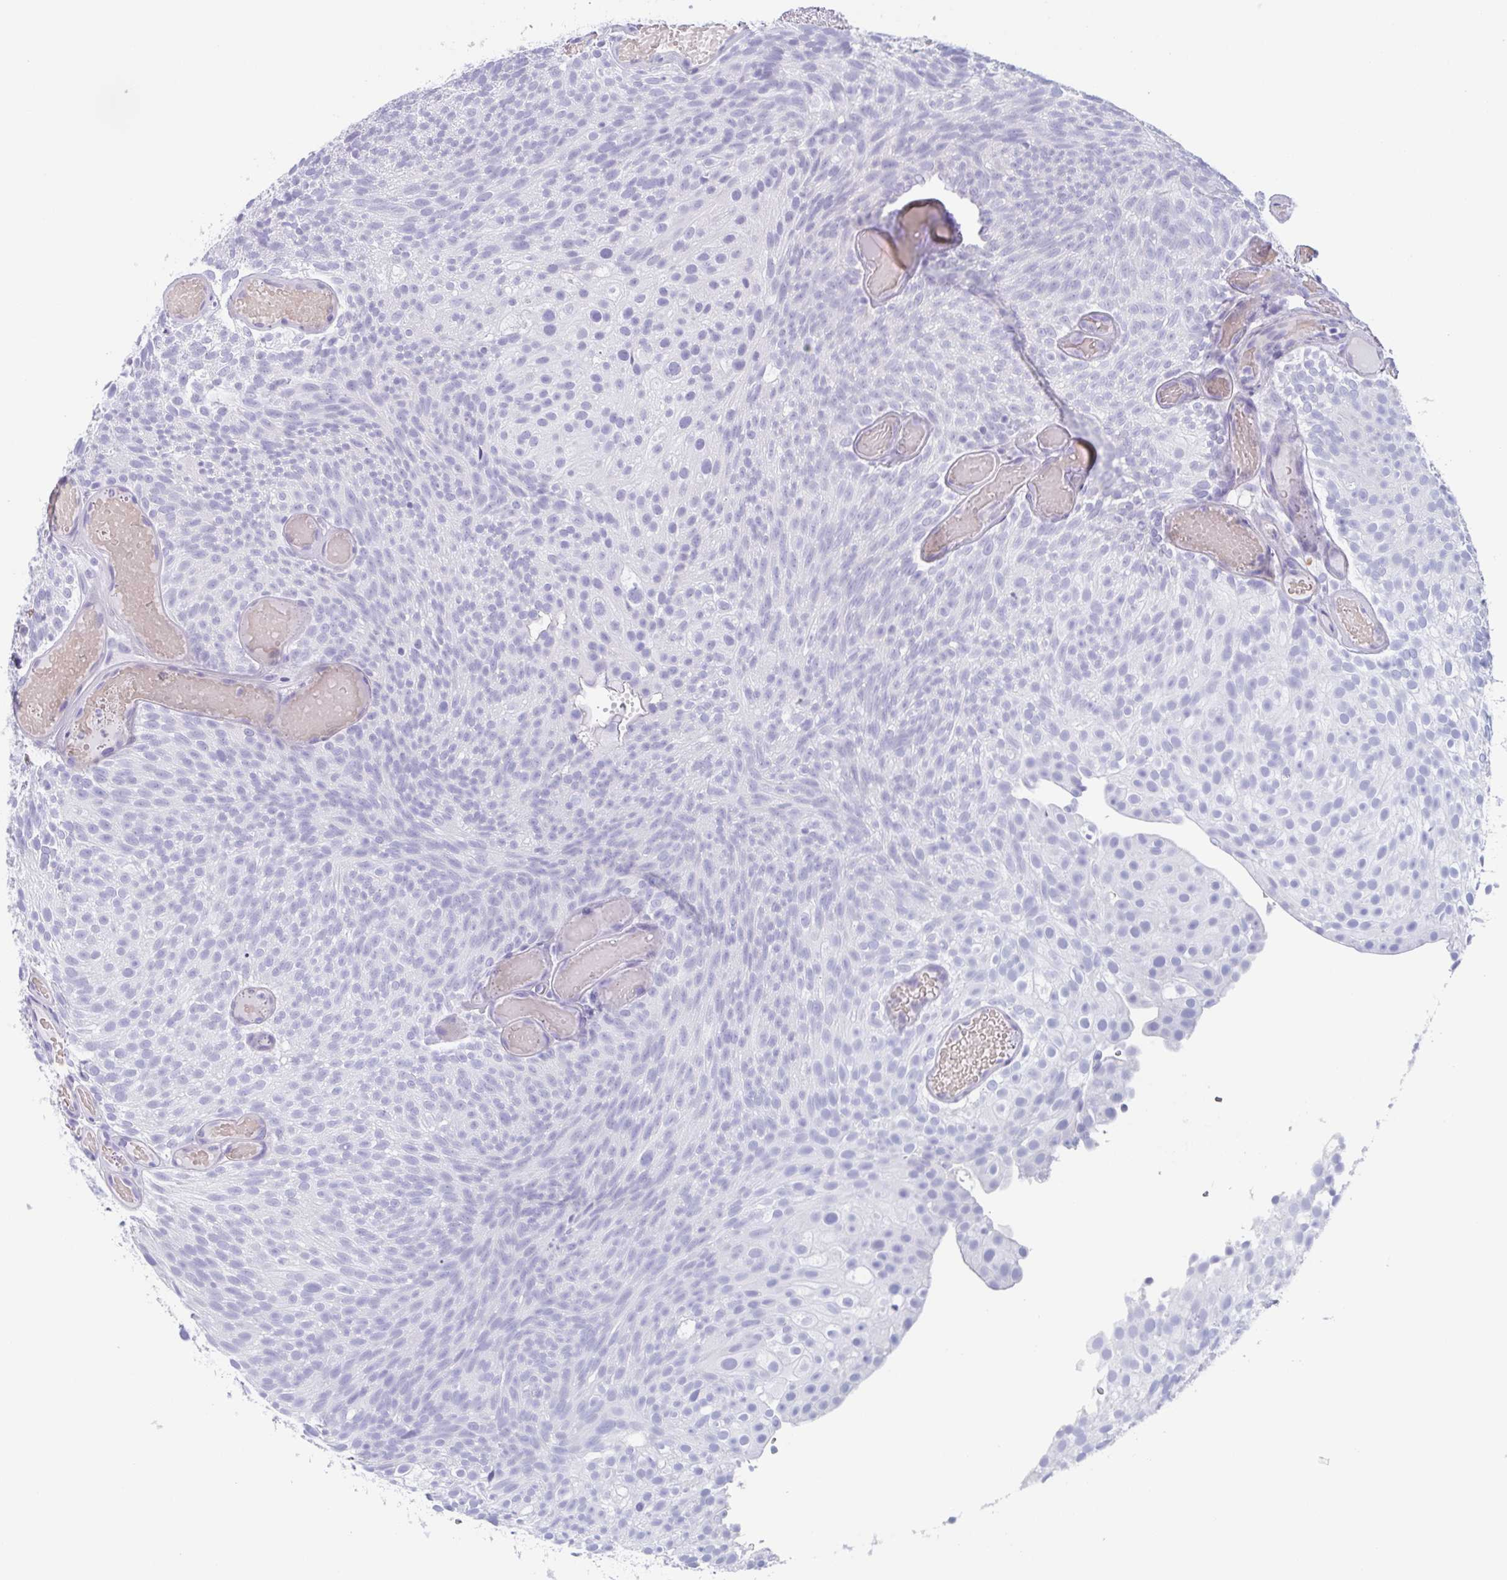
{"staining": {"intensity": "negative", "quantity": "none", "location": "none"}, "tissue": "urothelial cancer", "cell_type": "Tumor cells", "image_type": "cancer", "snomed": [{"axis": "morphology", "description": "Urothelial carcinoma, Low grade"}, {"axis": "topography", "description": "Urinary bladder"}], "caption": "Immunohistochemistry (IHC) image of human urothelial cancer stained for a protein (brown), which demonstrates no staining in tumor cells.", "gene": "TAGLN3", "patient": {"sex": "male", "age": 78}}